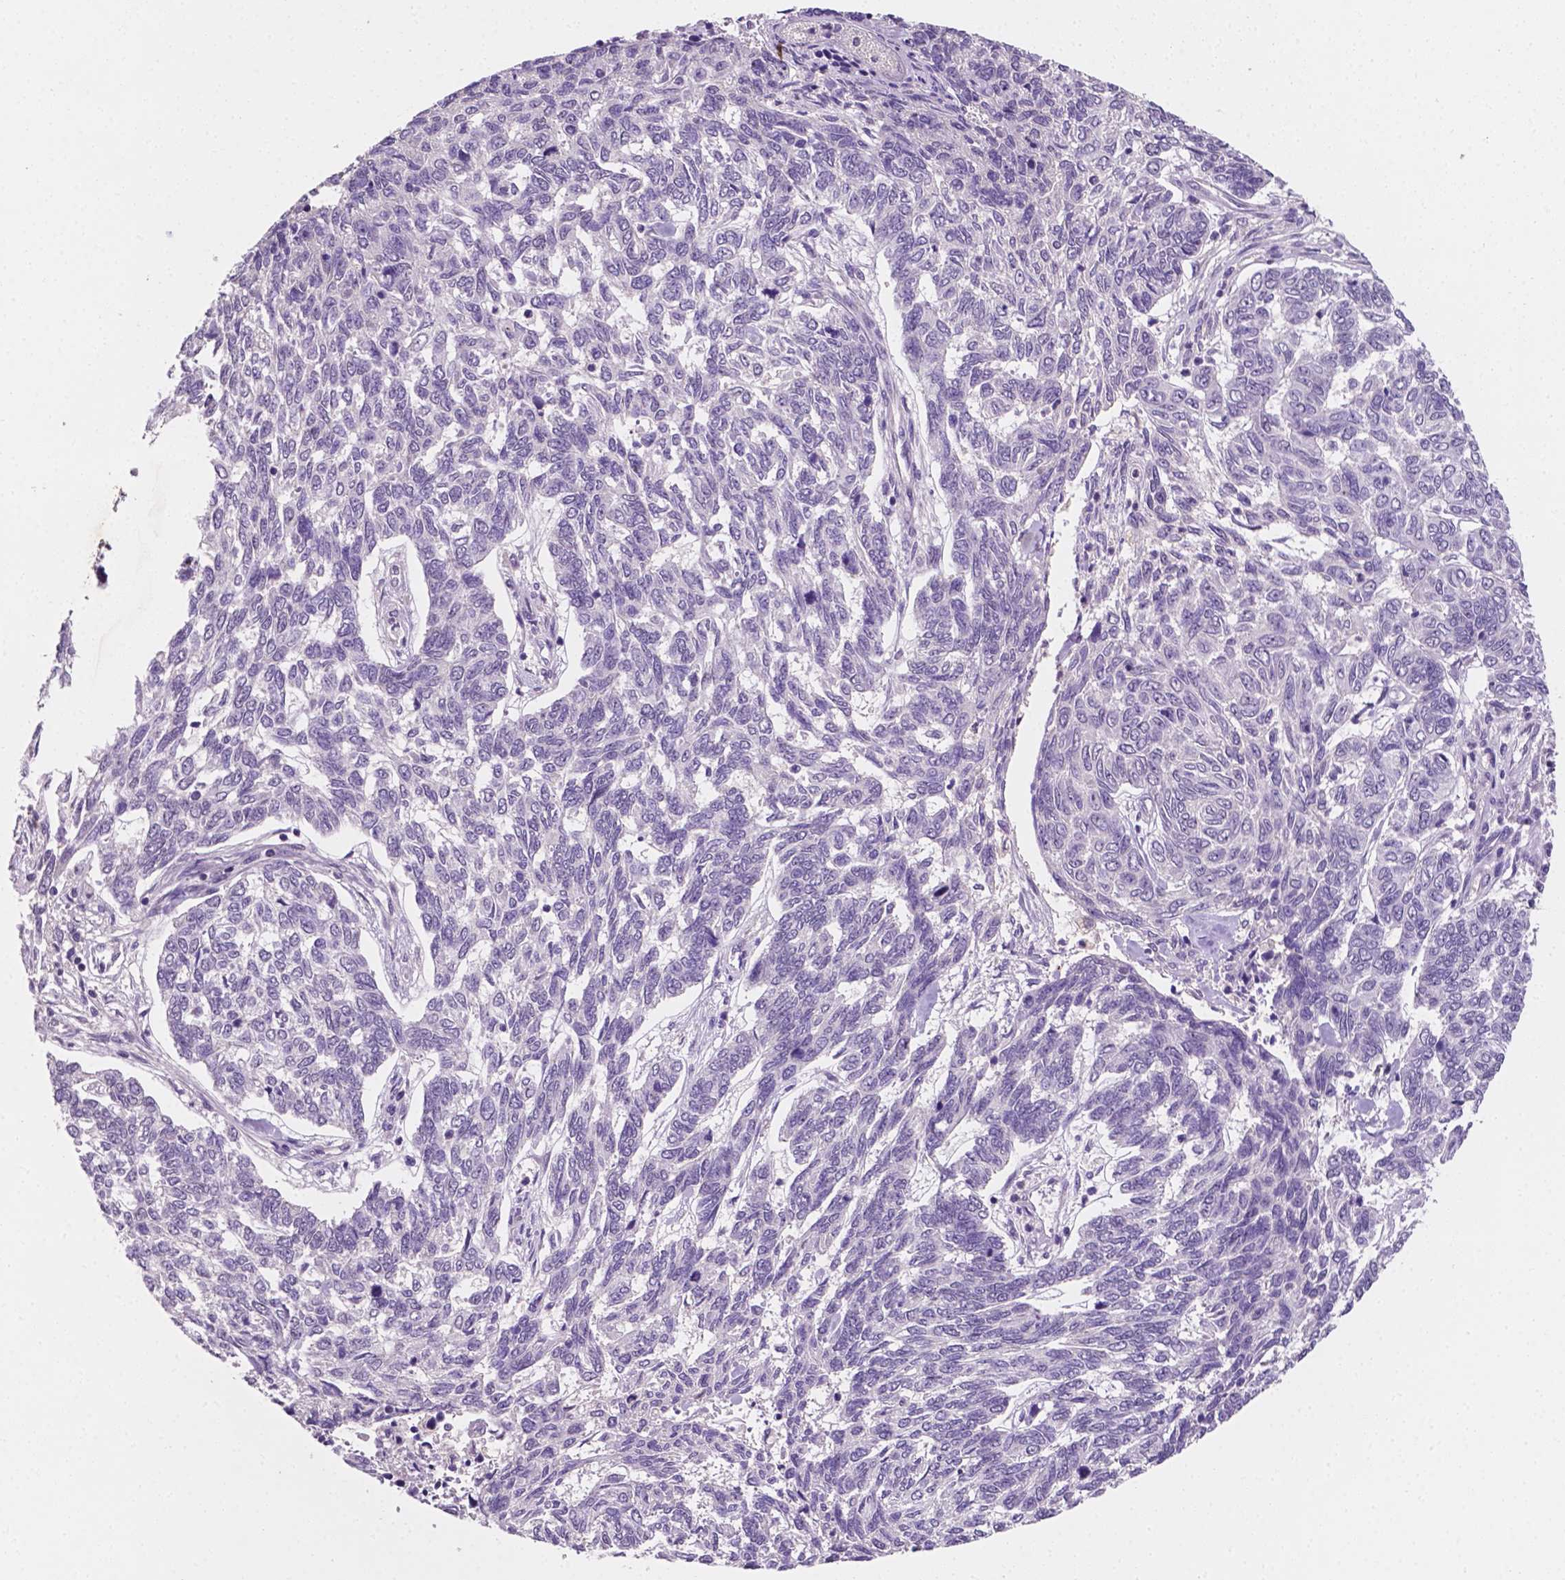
{"staining": {"intensity": "negative", "quantity": "none", "location": "none"}, "tissue": "skin cancer", "cell_type": "Tumor cells", "image_type": "cancer", "snomed": [{"axis": "morphology", "description": "Basal cell carcinoma"}, {"axis": "topography", "description": "Skin"}], "caption": "DAB (3,3'-diaminobenzidine) immunohistochemical staining of human basal cell carcinoma (skin) shows no significant positivity in tumor cells. (Stains: DAB (3,3'-diaminobenzidine) IHC with hematoxylin counter stain, Microscopy: brightfield microscopy at high magnification).", "gene": "MROH6", "patient": {"sex": "female", "age": 65}}